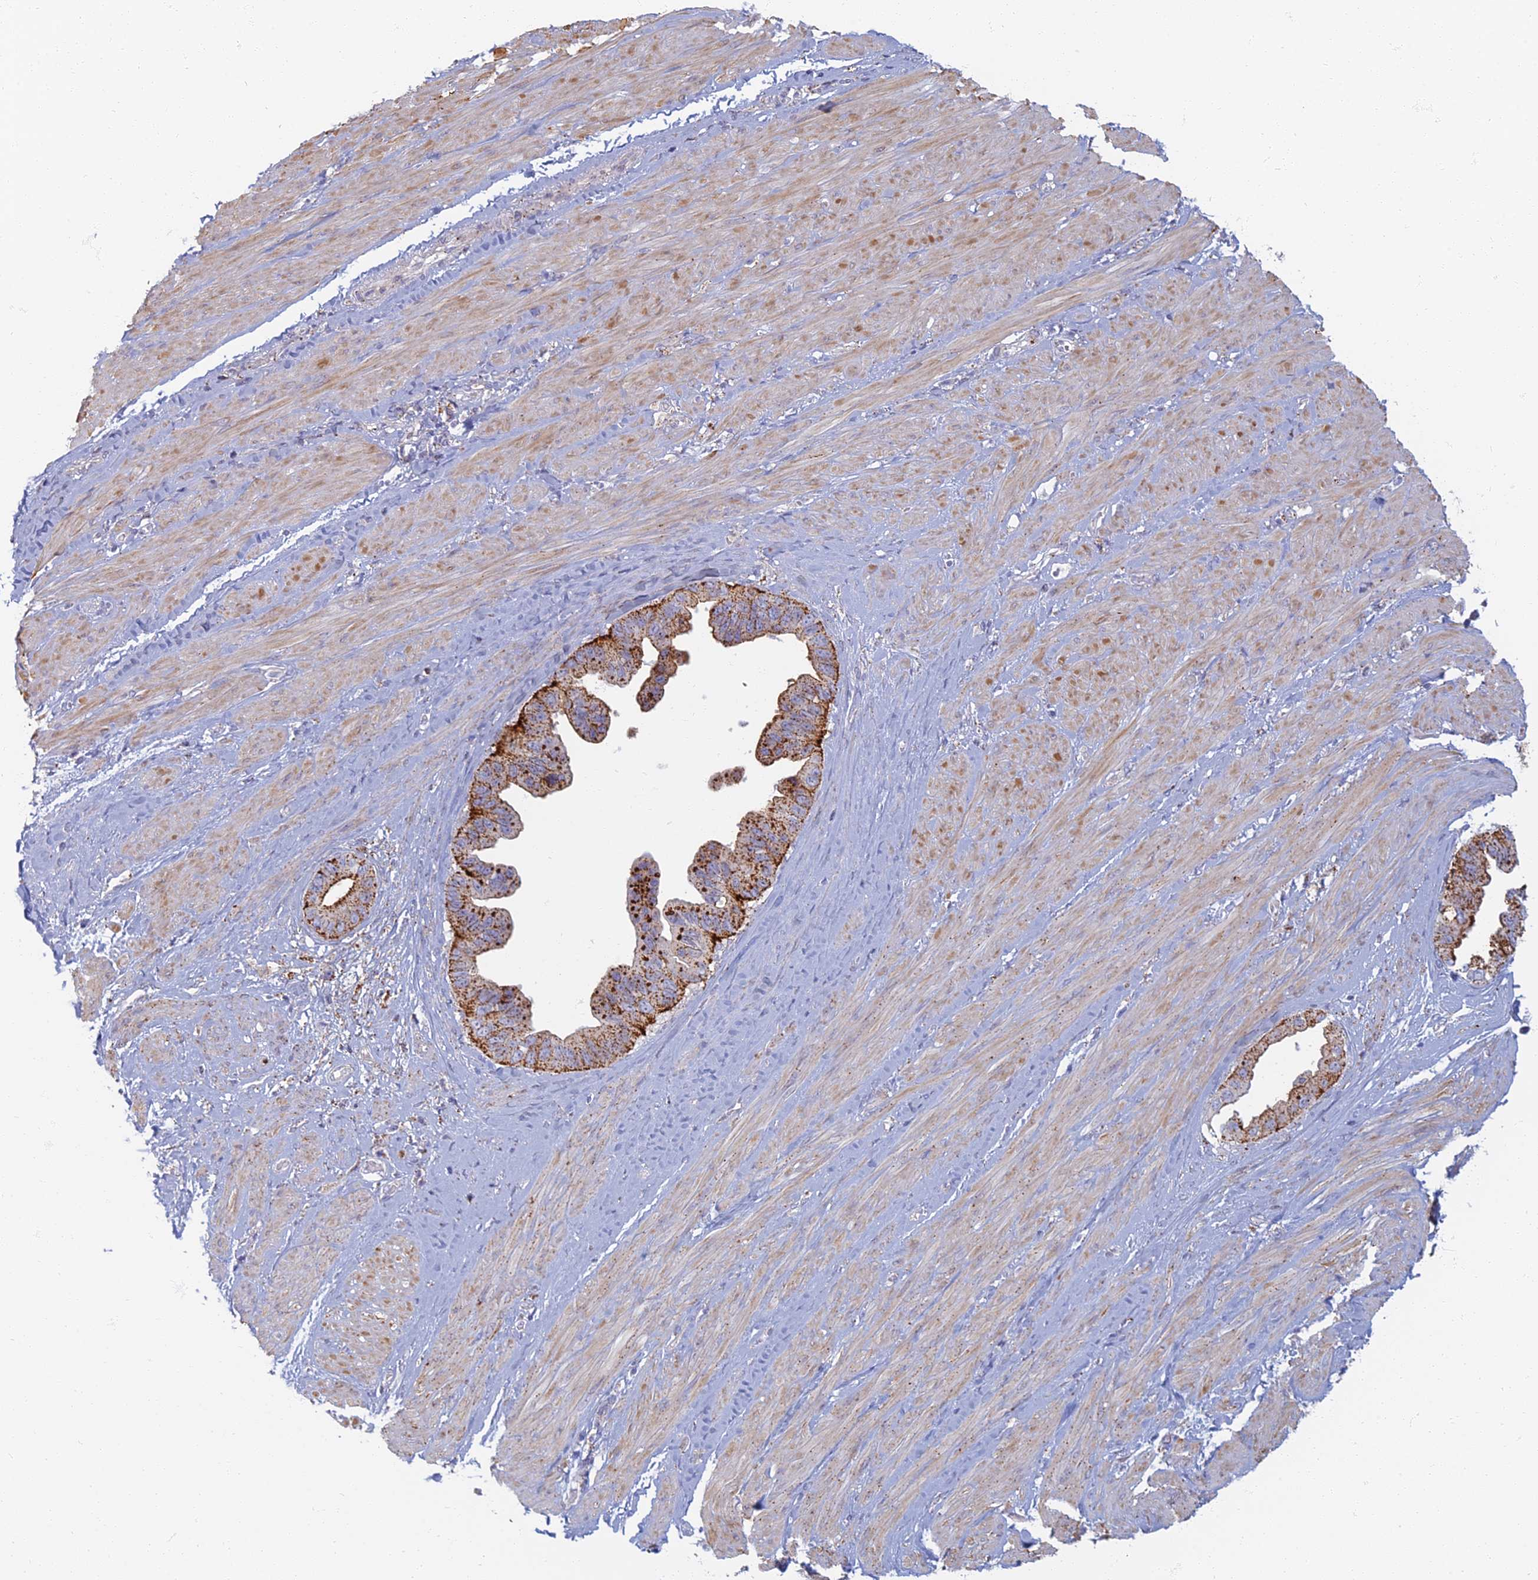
{"staining": {"intensity": "strong", "quantity": "25%-75%", "location": "cytoplasmic/membranous"}, "tissue": "pancreatic cancer", "cell_type": "Tumor cells", "image_type": "cancer", "snomed": [{"axis": "morphology", "description": "Adenocarcinoma, NOS"}, {"axis": "topography", "description": "Pancreas"}], "caption": "Immunohistochemical staining of human adenocarcinoma (pancreatic) exhibits high levels of strong cytoplasmic/membranous staining in approximately 25%-75% of tumor cells.", "gene": "CHMP4B", "patient": {"sex": "female", "age": 56}}